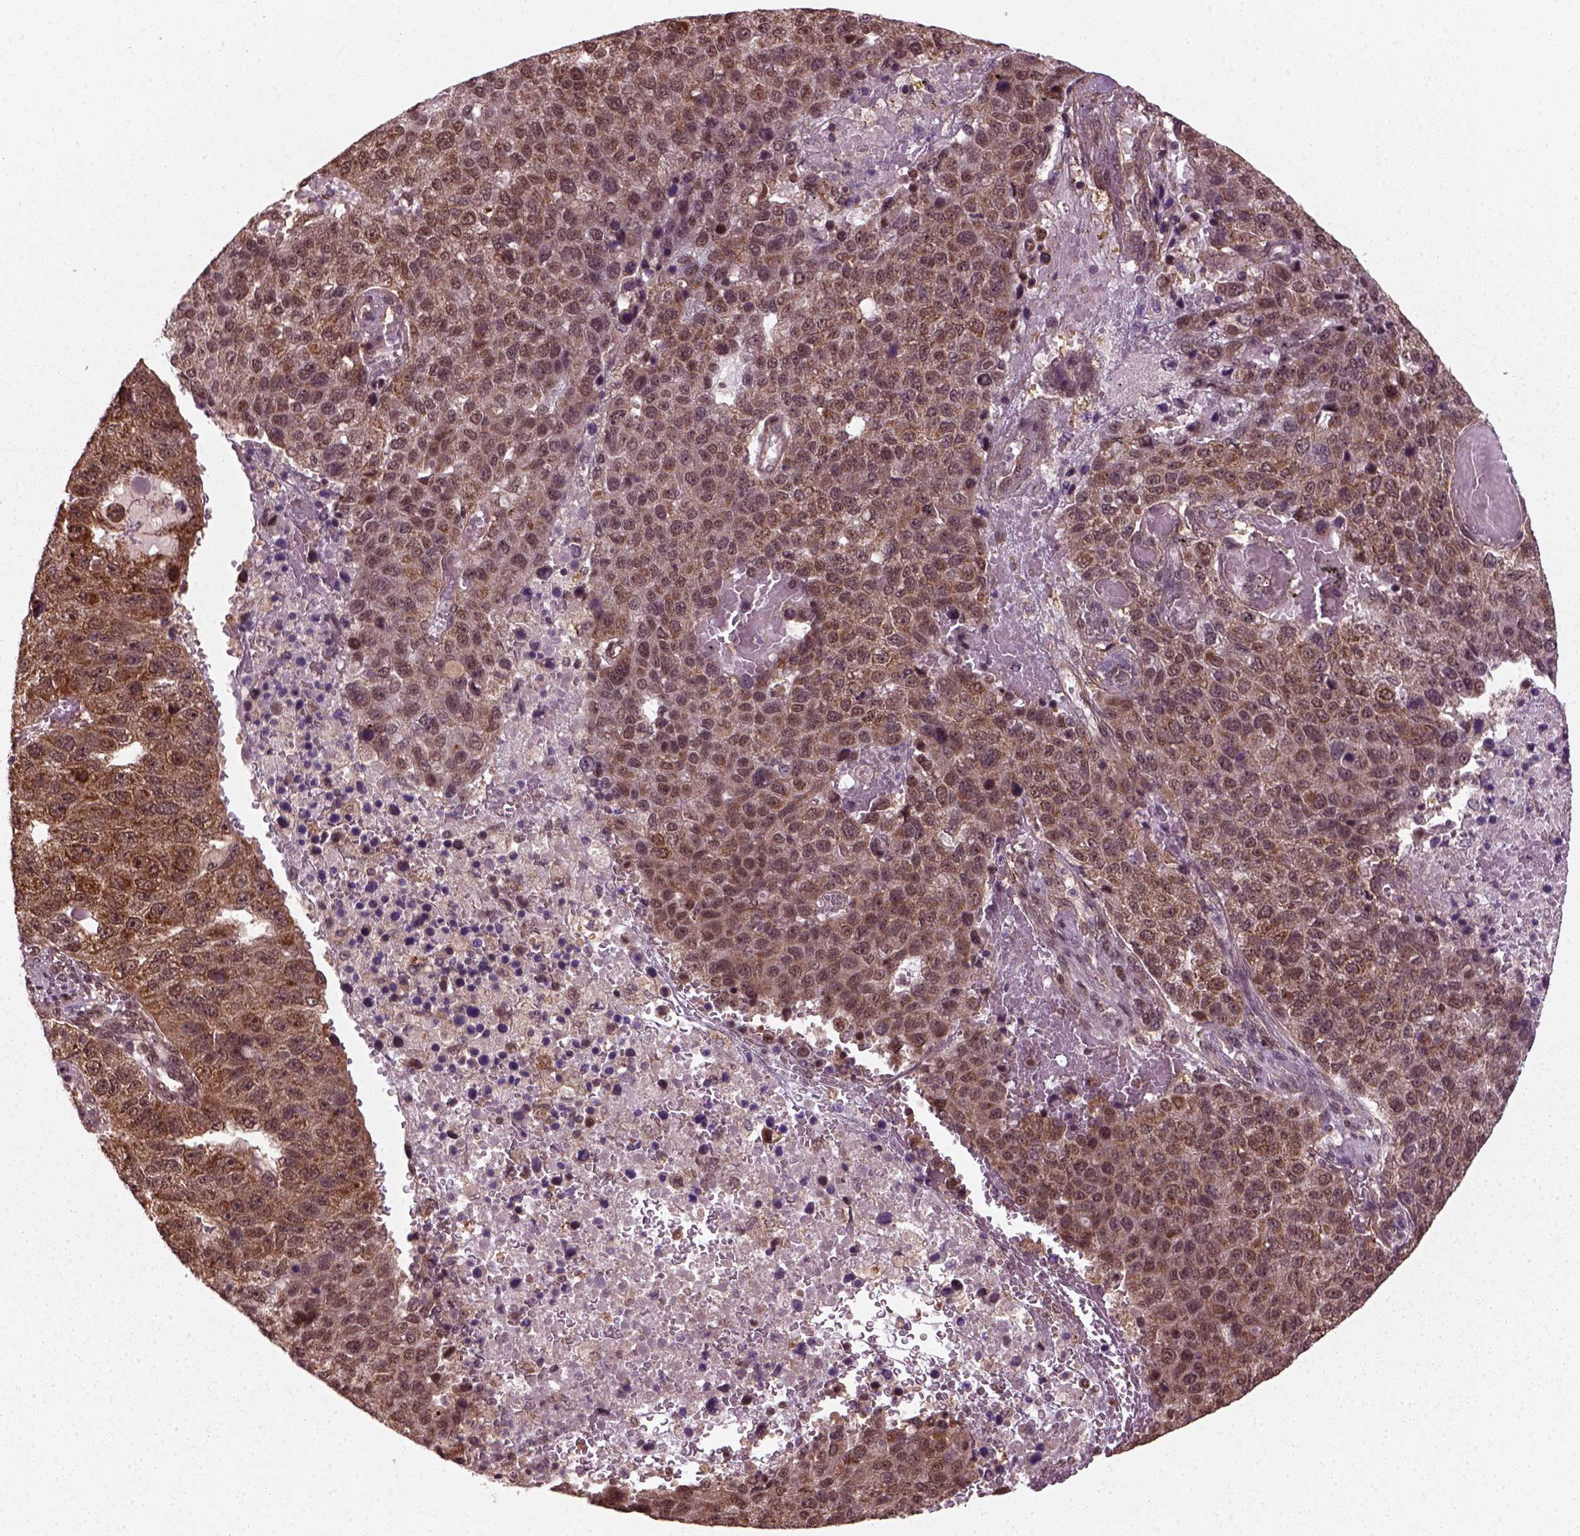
{"staining": {"intensity": "moderate", "quantity": ">75%", "location": "cytoplasmic/membranous"}, "tissue": "pancreatic cancer", "cell_type": "Tumor cells", "image_type": "cancer", "snomed": [{"axis": "morphology", "description": "Adenocarcinoma, NOS"}, {"axis": "topography", "description": "Pancreas"}], "caption": "A histopathology image showing moderate cytoplasmic/membranous positivity in about >75% of tumor cells in adenocarcinoma (pancreatic), as visualized by brown immunohistochemical staining.", "gene": "NUDT9", "patient": {"sex": "female", "age": 61}}